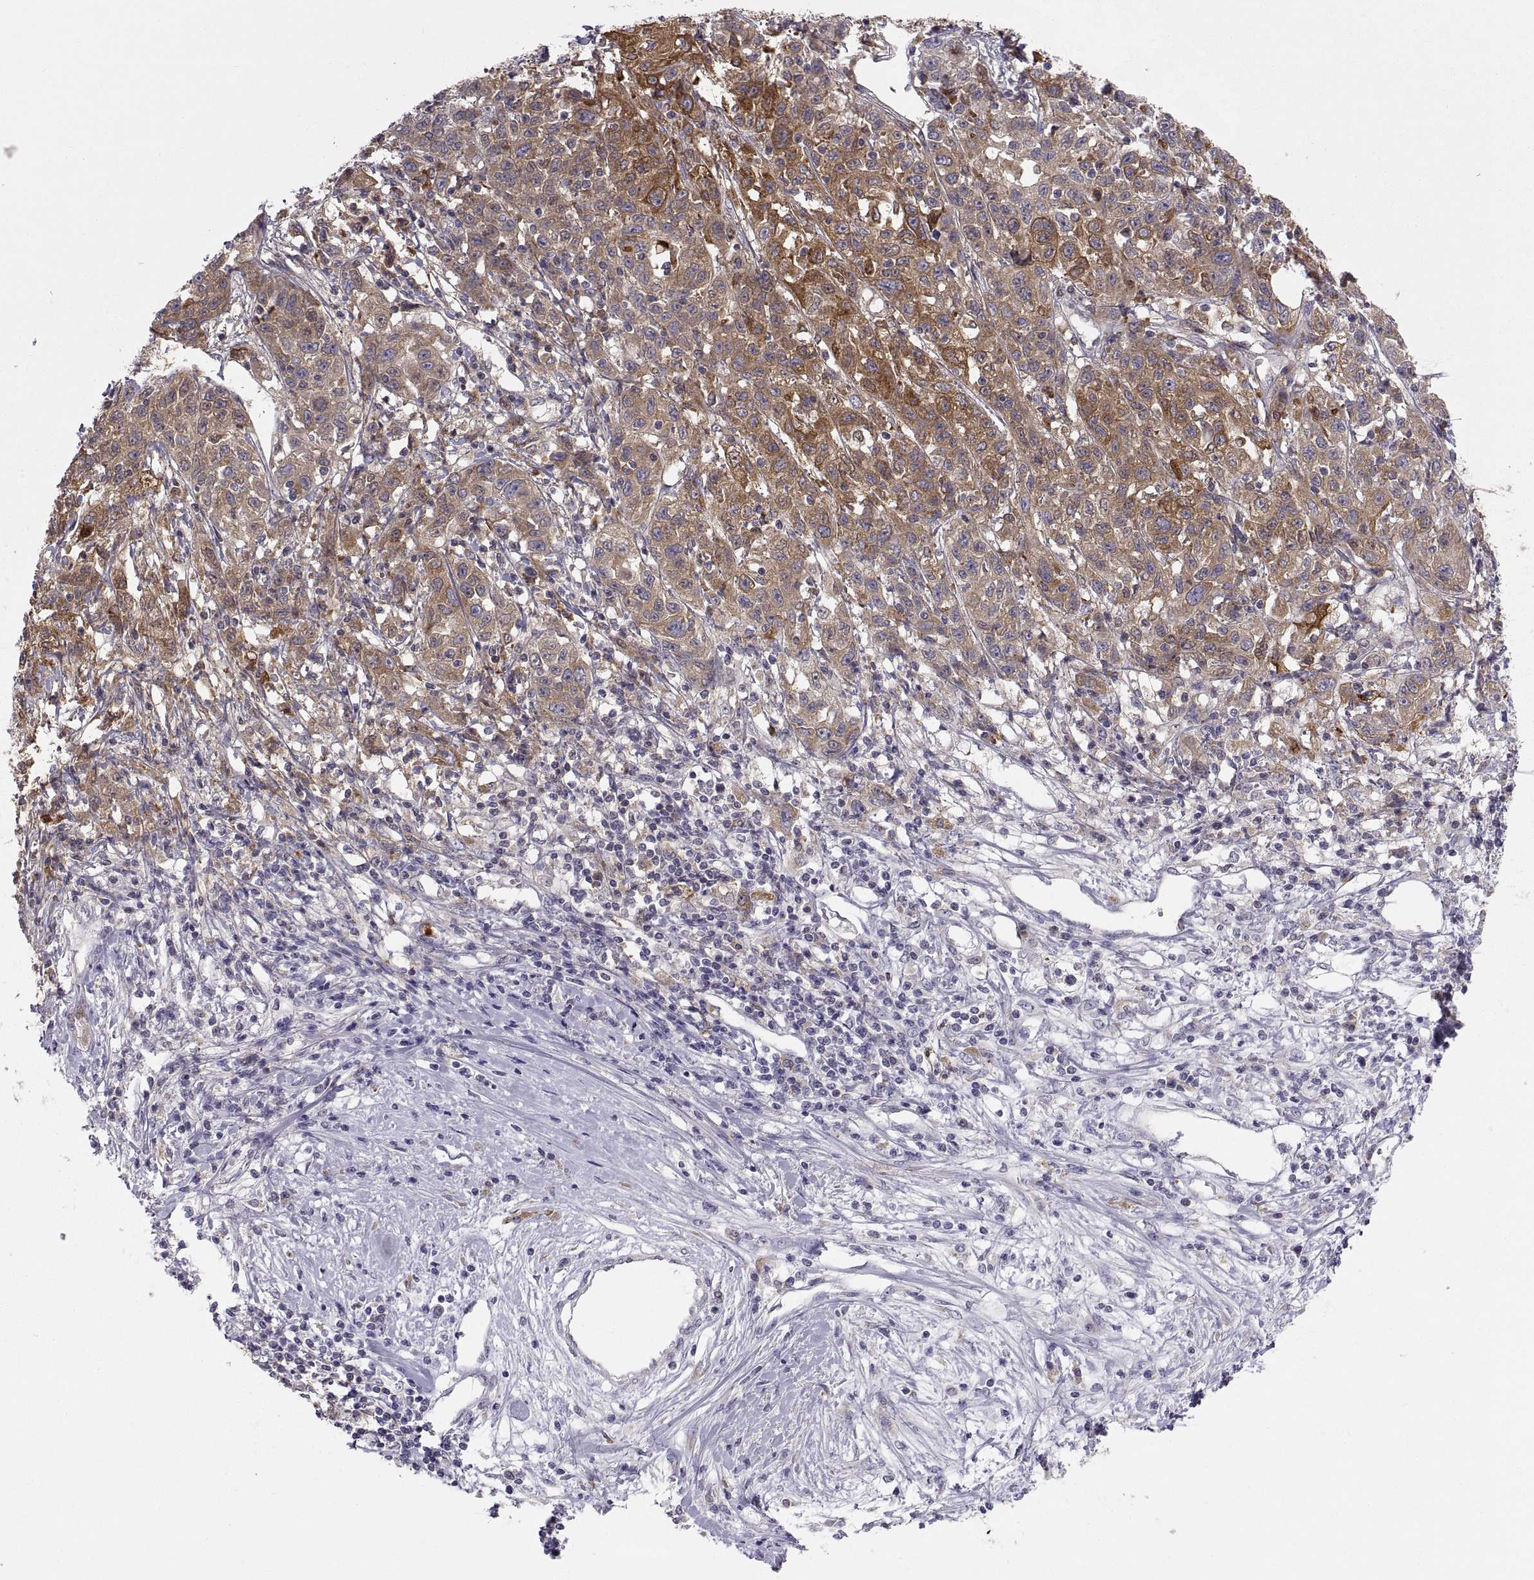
{"staining": {"intensity": "moderate", "quantity": ">75%", "location": "cytoplasmic/membranous"}, "tissue": "liver cancer", "cell_type": "Tumor cells", "image_type": "cancer", "snomed": [{"axis": "morphology", "description": "Adenocarcinoma, NOS"}, {"axis": "morphology", "description": "Cholangiocarcinoma"}, {"axis": "topography", "description": "Liver"}], "caption": "Protein expression by IHC demonstrates moderate cytoplasmic/membranous positivity in approximately >75% of tumor cells in liver cholangiocarcinoma.", "gene": "ERO1A", "patient": {"sex": "male", "age": 64}}